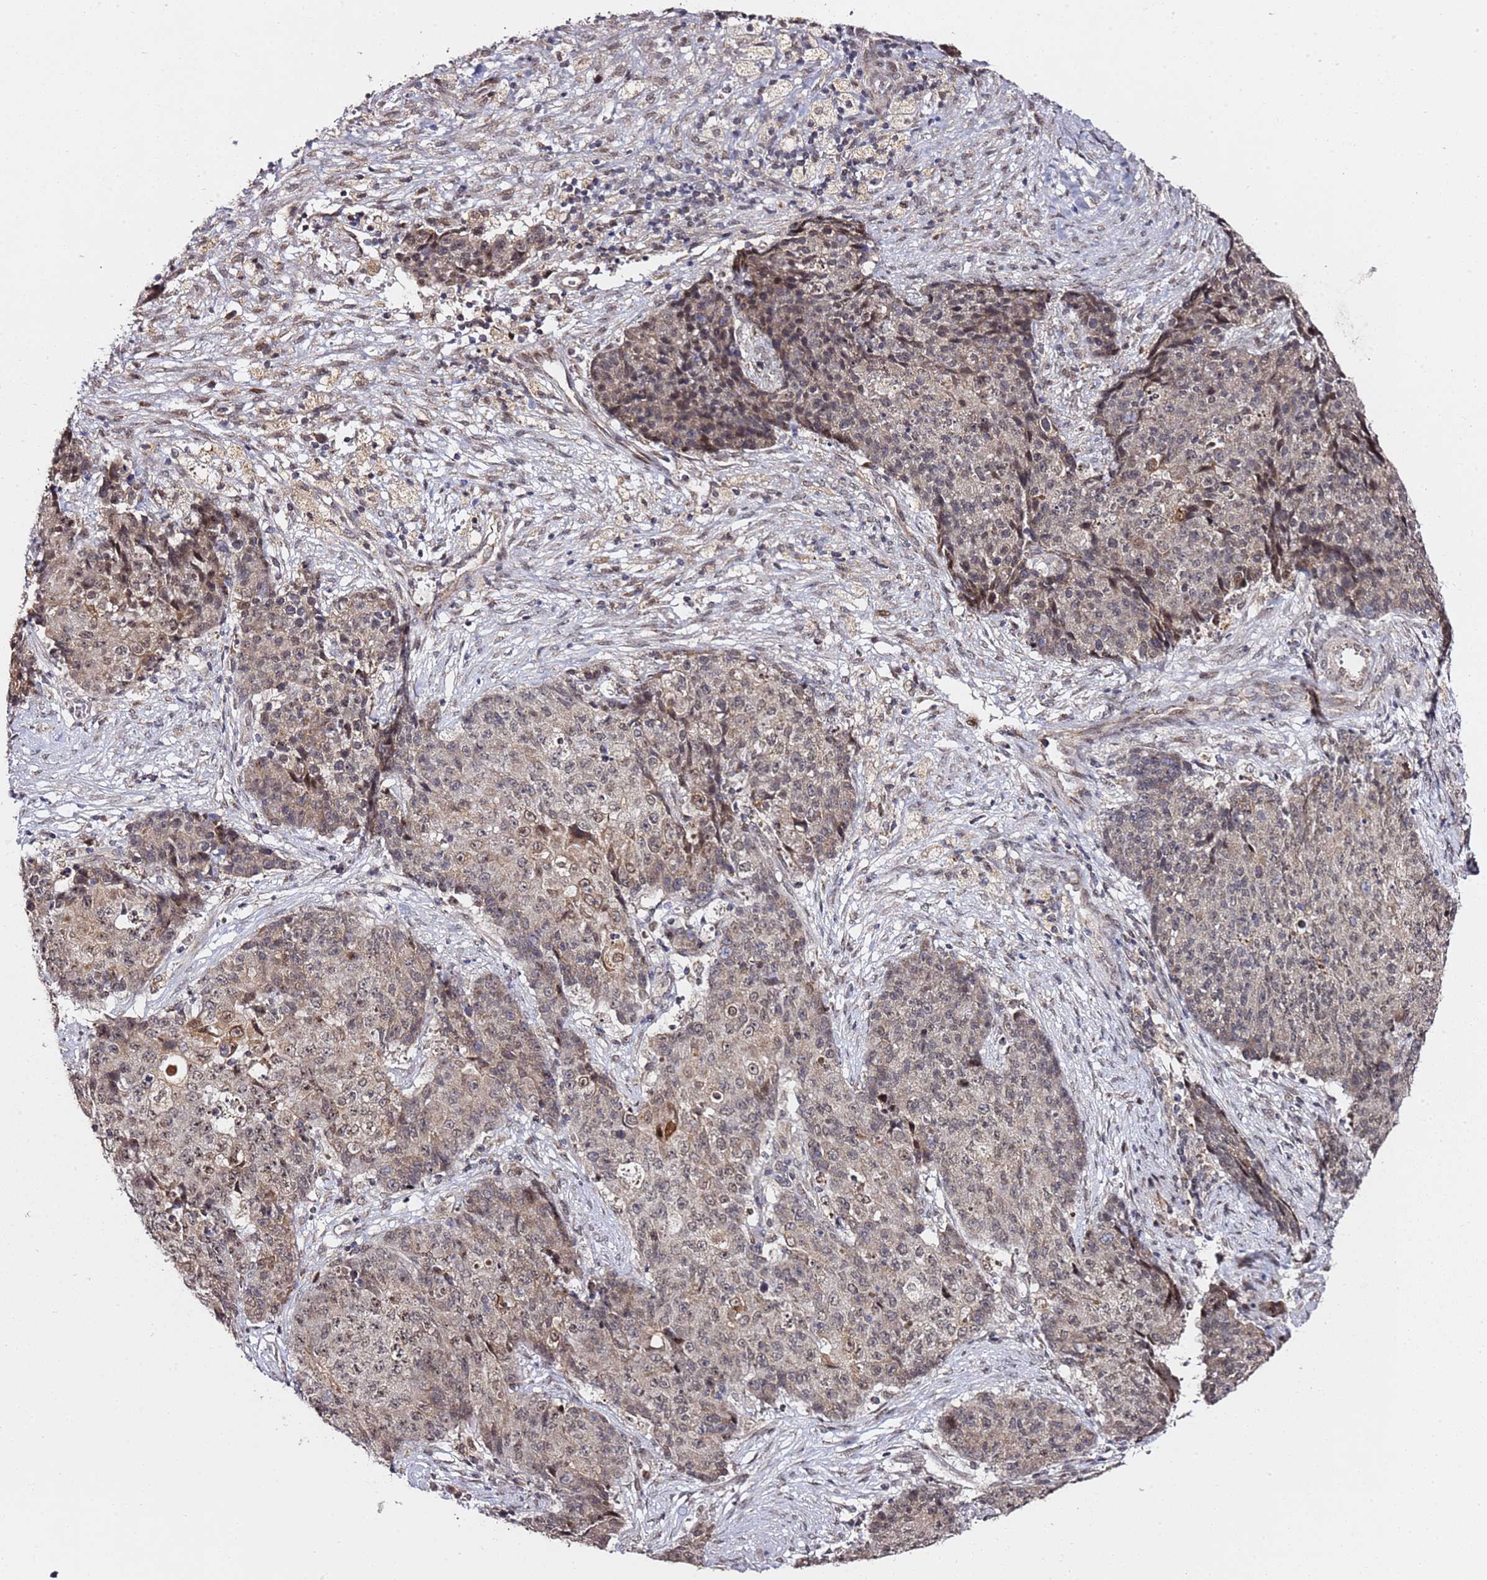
{"staining": {"intensity": "weak", "quantity": ">75%", "location": "cytoplasmic/membranous,nuclear"}, "tissue": "ovarian cancer", "cell_type": "Tumor cells", "image_type": "cancer", "snomed": [{"axis": "morphology", "description": "Carcinoma, endometroid"}, {"axis": "topography", "description": "Ovary"}], "caption": "Endometroid carcinoma (ovarian) tissue displays weak cytoplasmic/membranous and nuclear positivity in approximately >75% of tumor cells", "gene": "TP53AIP1", "patient": {"sex": "female", "age": 42}}